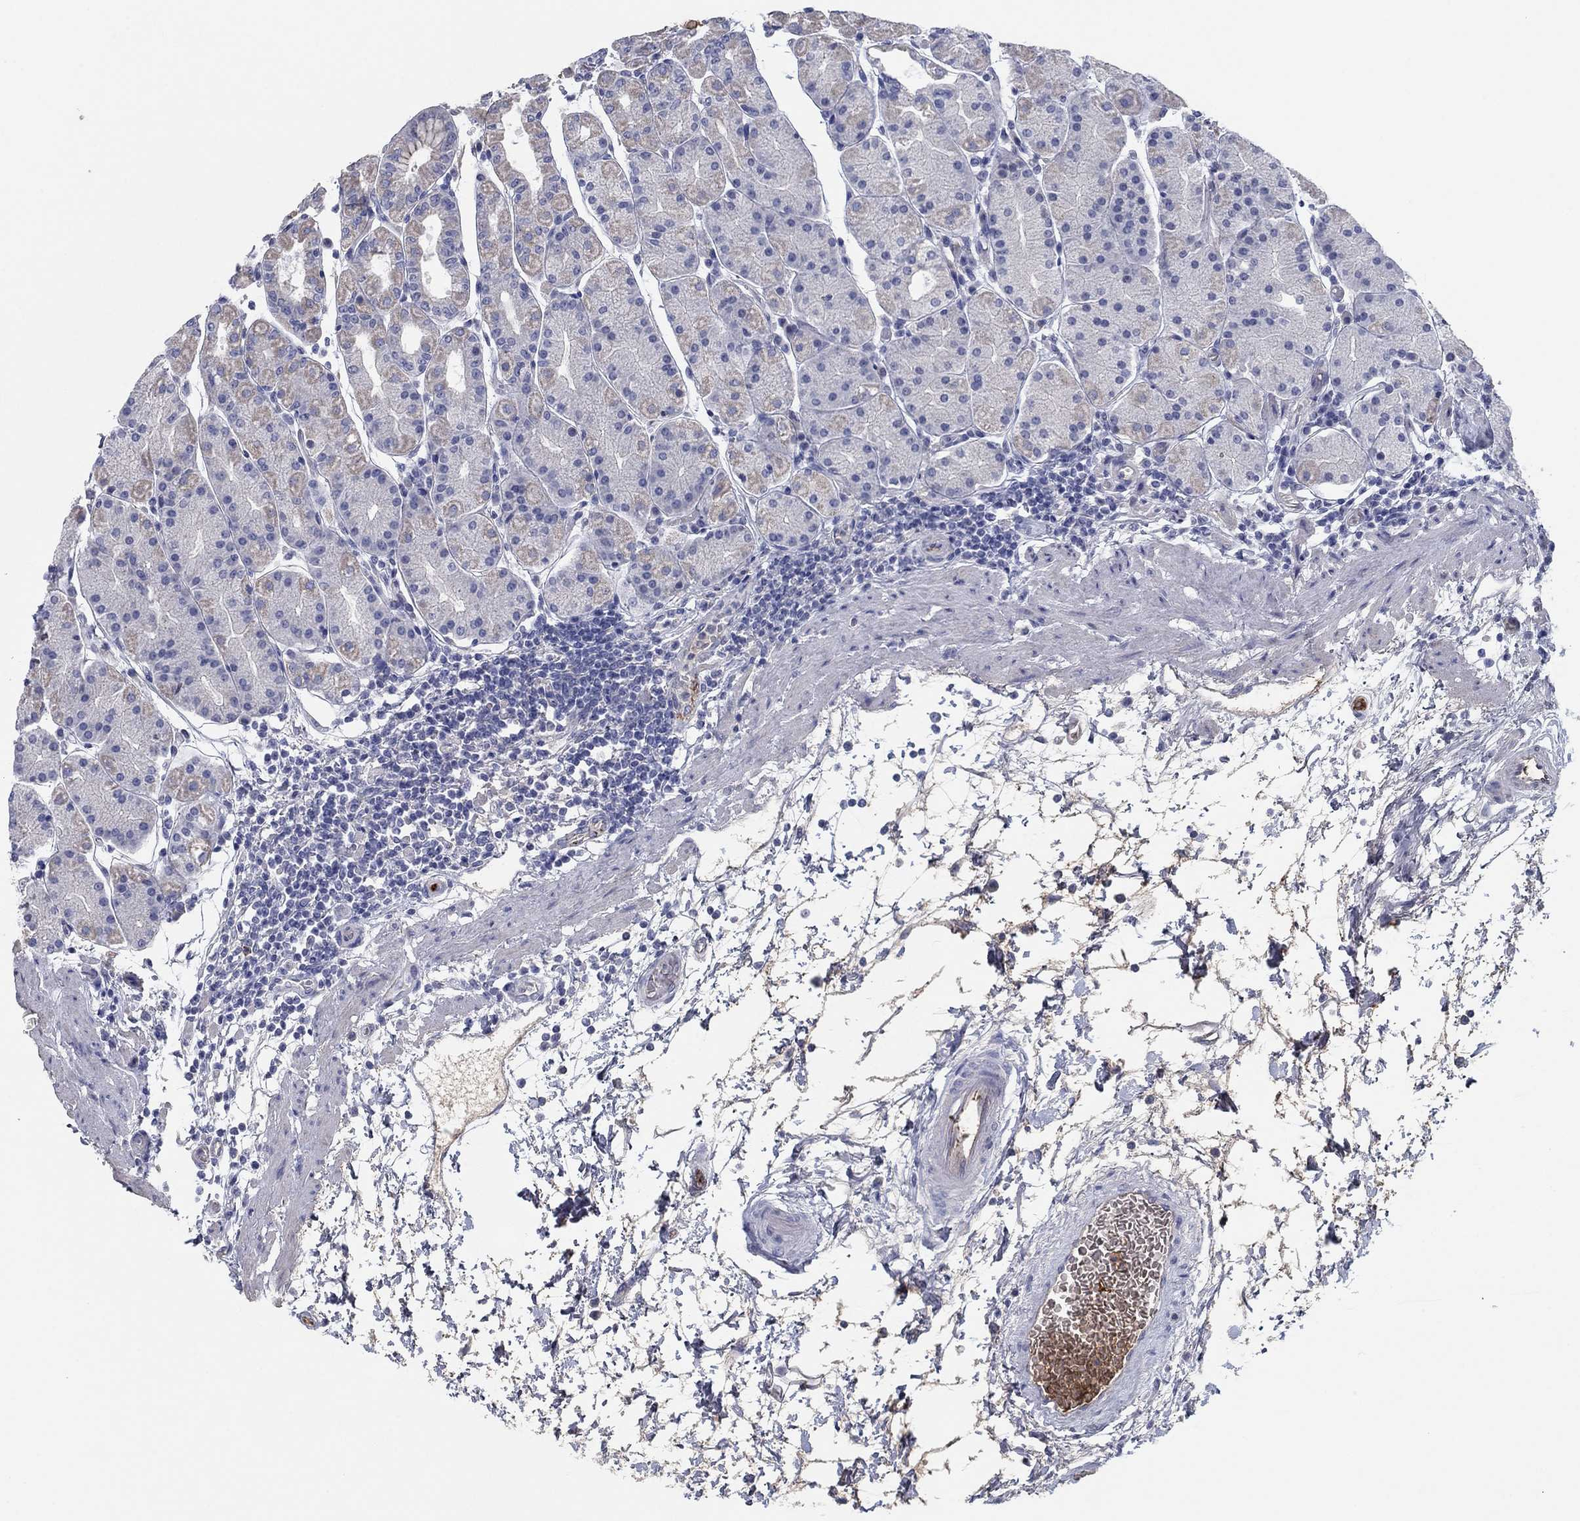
{"staining": {"intensity": "weak", "quantity": "<25%", "location": "cytoplasmic/membranous"}, "tissue": "stomach", "cell_type": "Glandular cells", "image_type": "normal", "snomed": [{"axis": "morphology", "description": "Normal tissue, NOS"}, {"axis": "topography", "description": "Stomach"}], "caption": "IHC of unremarkable human stomach reveals no positivity in glandular cells.", "gene": "APOC3", "patient": {"sex": "male", "age": 54}}